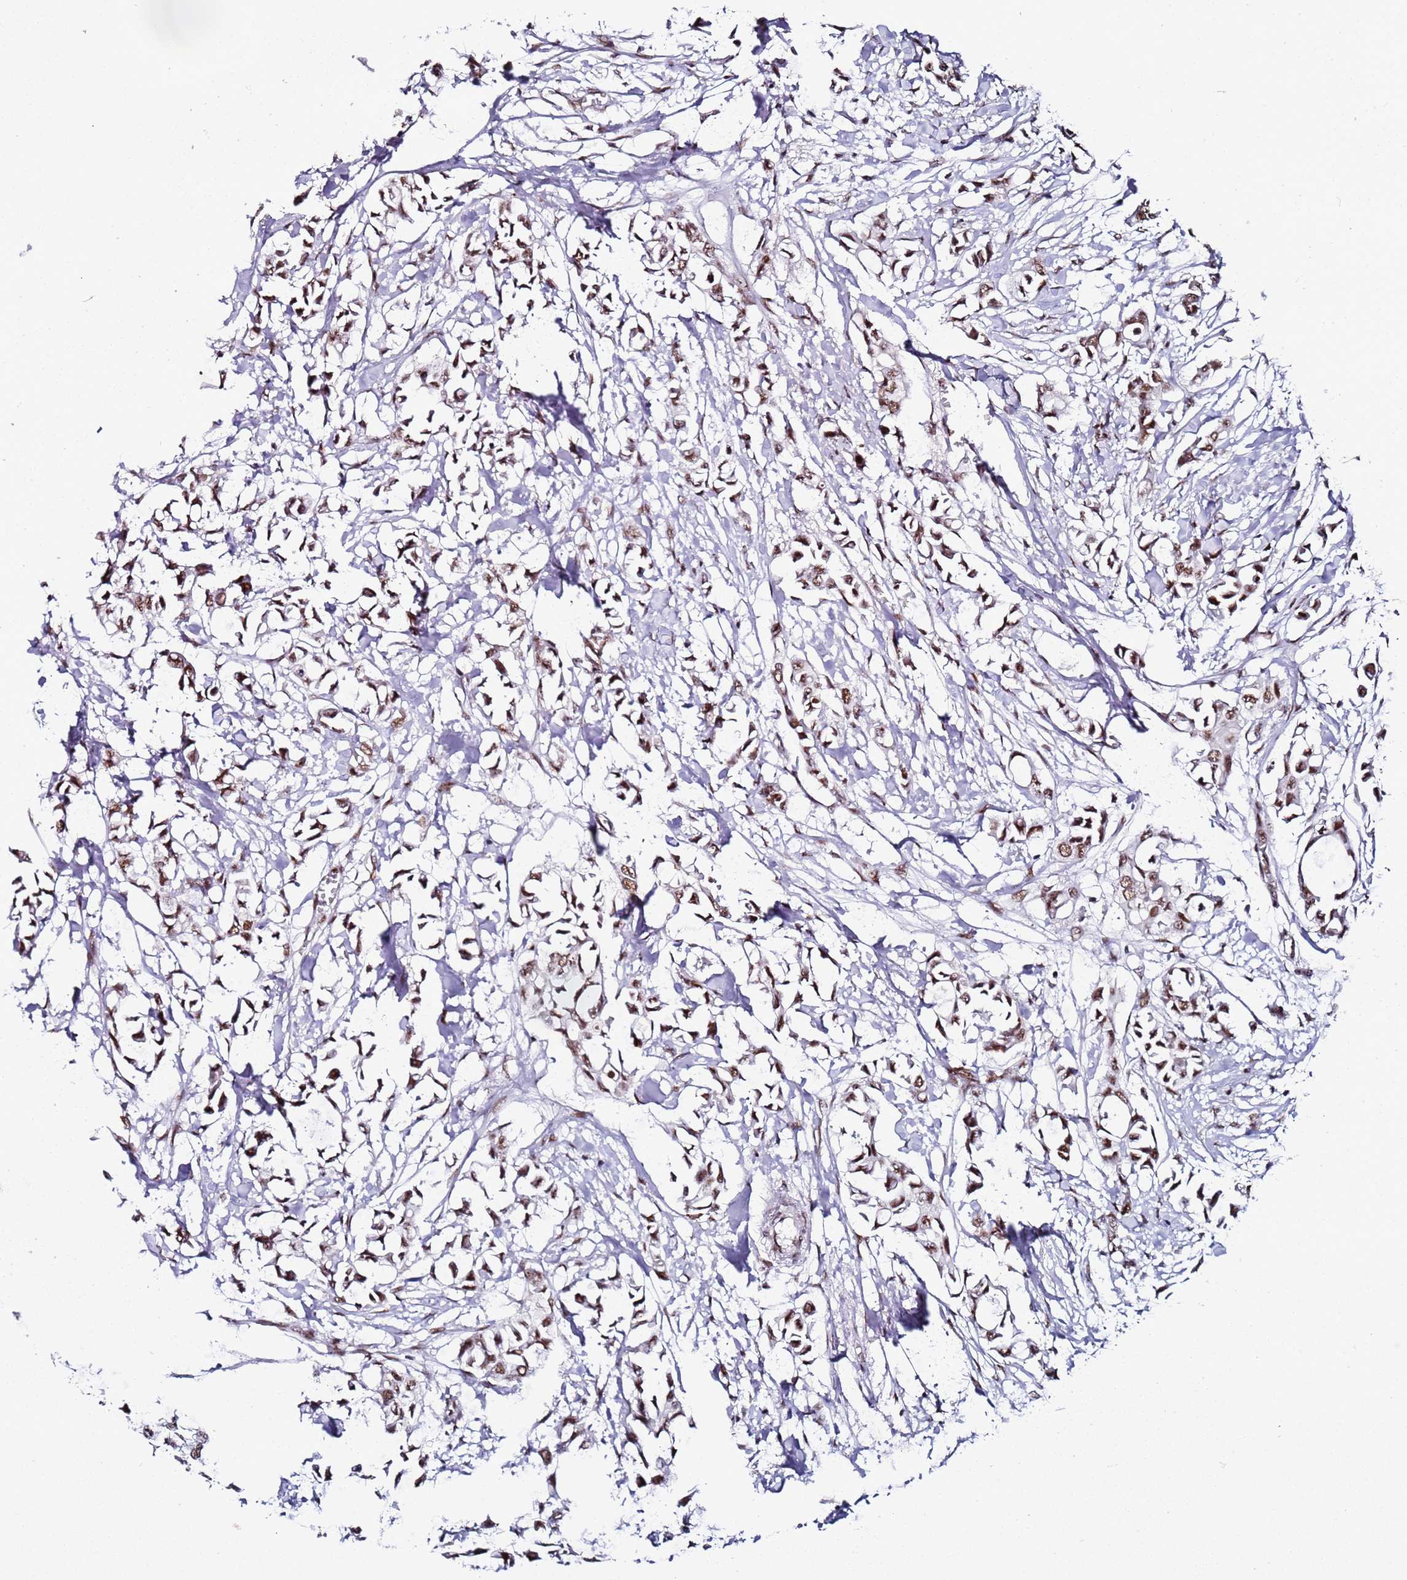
{"staining": {"intensity": "moderate", "quantity": ">75%", "location": "nuclear"}, "tissue": "breast cancer", "cell_type": "Tumor cells", "image_type": "cancer", "snomed": [{"axis": "morphology", "description": "Duct carcinoma"}, {"axis": "topography", "description": "Breast"}], "caption": "Moderate nuclear expression for a protein is present in about >75% of tumor cells of breast infiltrating ductal carcinoma using immunohistochemistry (IHC).", "gene": "PSMA7", "patient": {"sex": "female", "age": 41}}